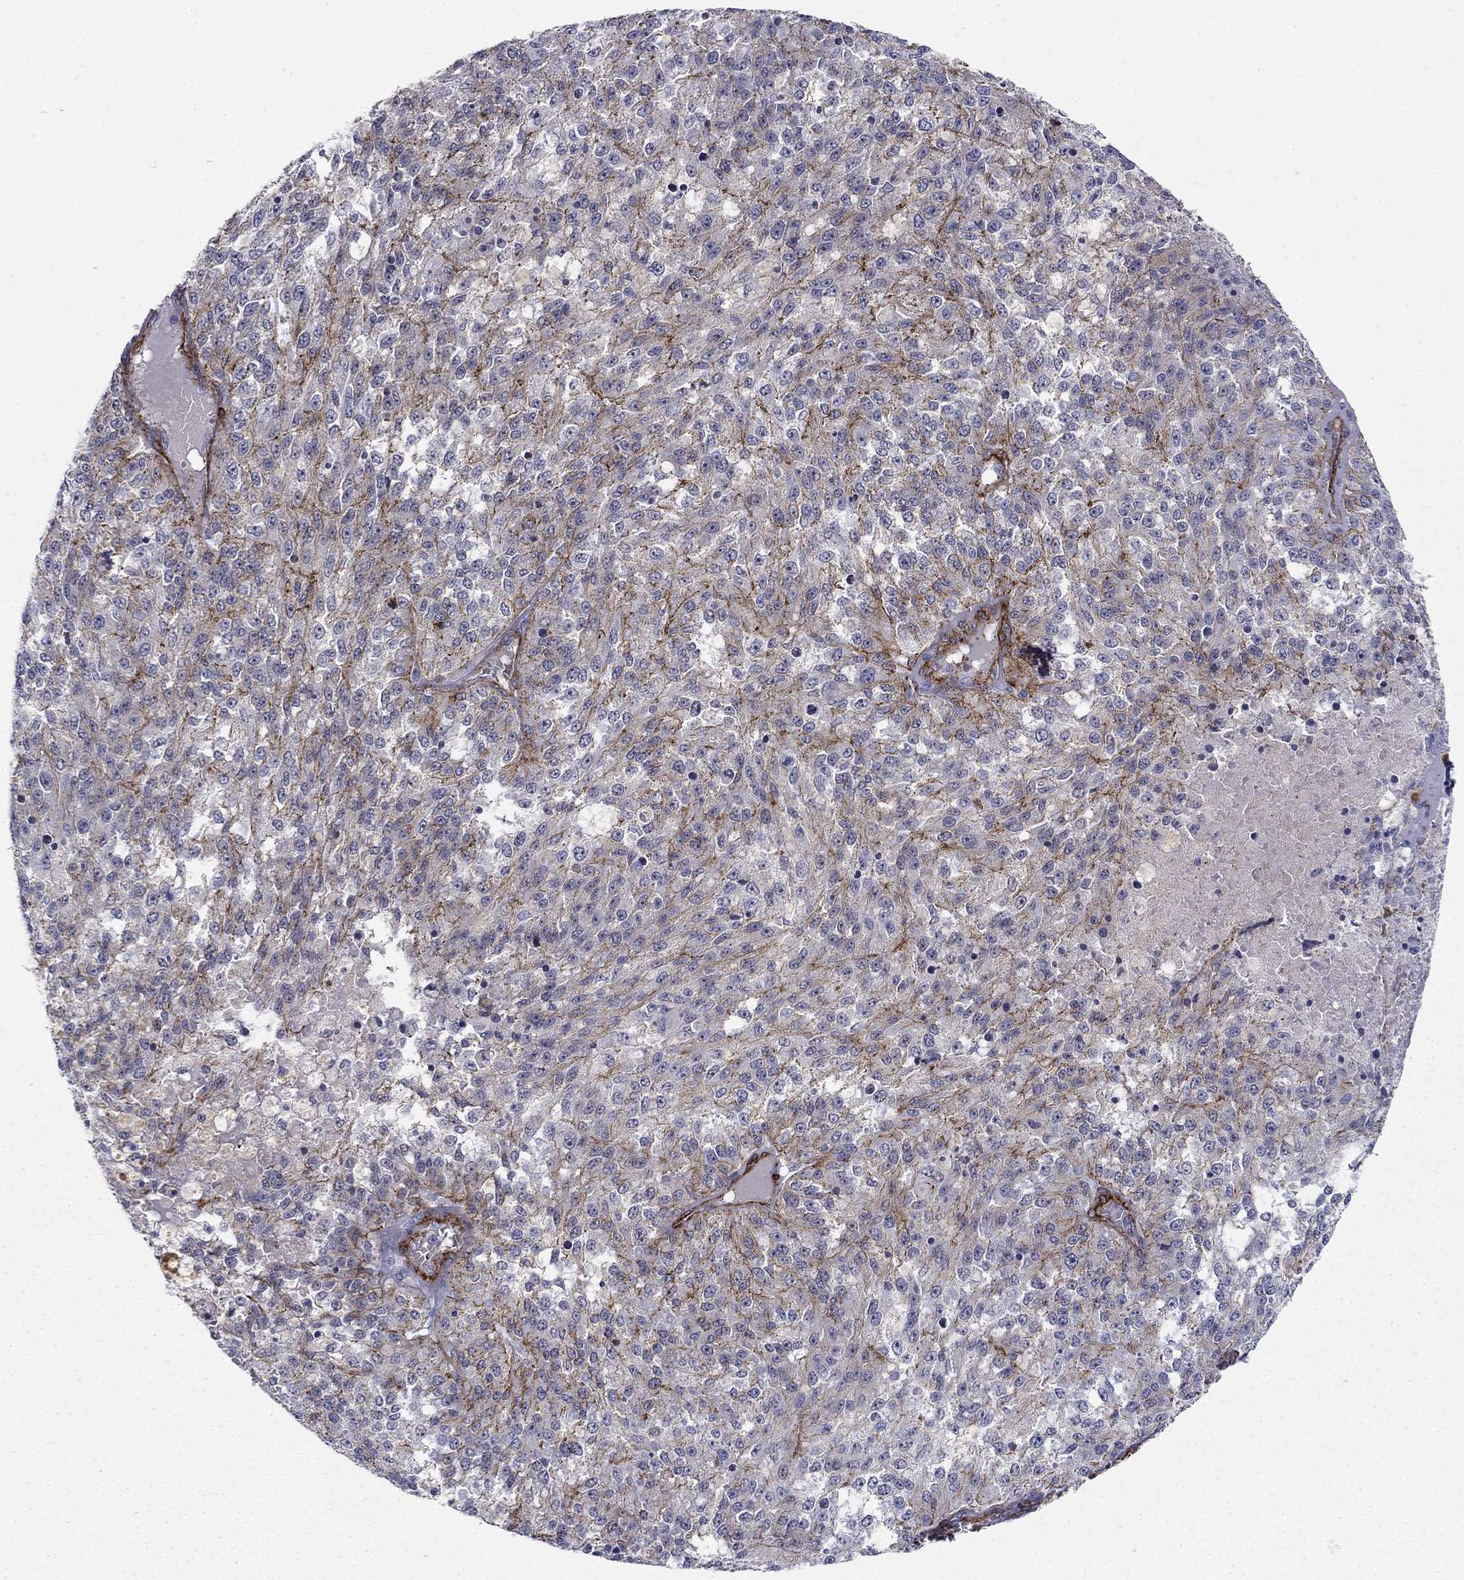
{"staining": {"intensity": "moderate", "quantity": "25%-75%", "location": "cytoplasmic/membranous"}, "tissue": "melanoma", "cell_type": "Tumor cells", "image_type": "cancer", "snomed": [{"axis": "morphology", "description": "Malignant melanoma, Metastatic site"}, {"axis": "topography", "description": "Lymph node"}], "caption": "Immunohistochemical staining of human melanoma demonstrates medium levels of moderate cytoplasmic/membranous staining in about 25%-75% of tumor cells.", "gene": "KRBA1", "patient": {"sex": "female", "age": 64}}